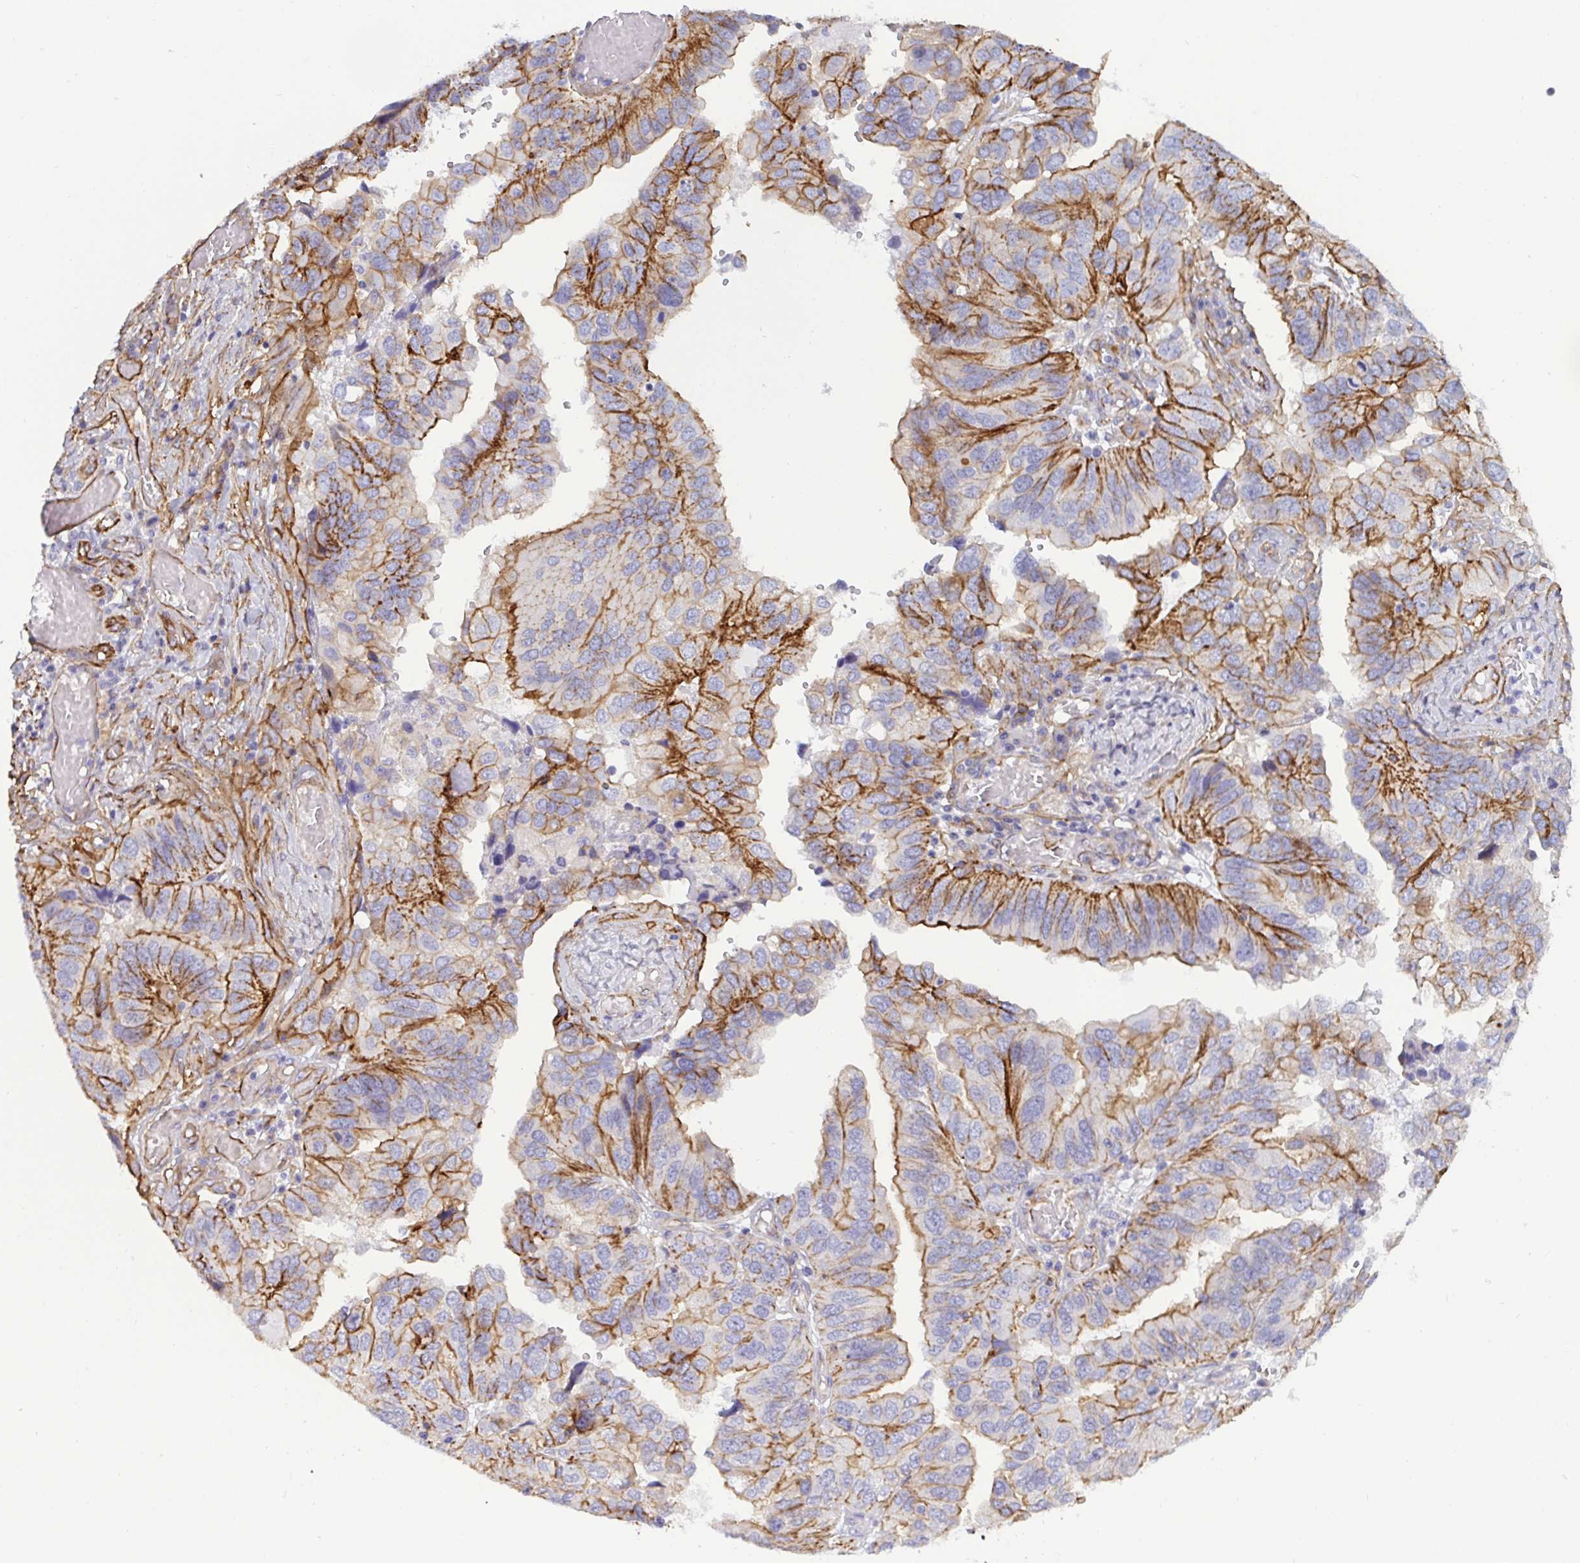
{"staining": {"intensity": "moderate", "quantity": "25%-75%", "location": "cytoplasmic/membranous"}, "tissue": "ovarian cancer", "cell_type": "Tumor cells", "image_type": "cancer", "snomed": [{"axis": "morphology", "description": "Cystadenocarcinoma, serous, NOS"}, {"axis": "topography", "description": "Ovary"}], "caption": "Ovarian cancer stained with a protein marker reveals moderate staining in tumor cells.", "gene": "LIMA1", "patient": {"sex": "female", "age": 79}}